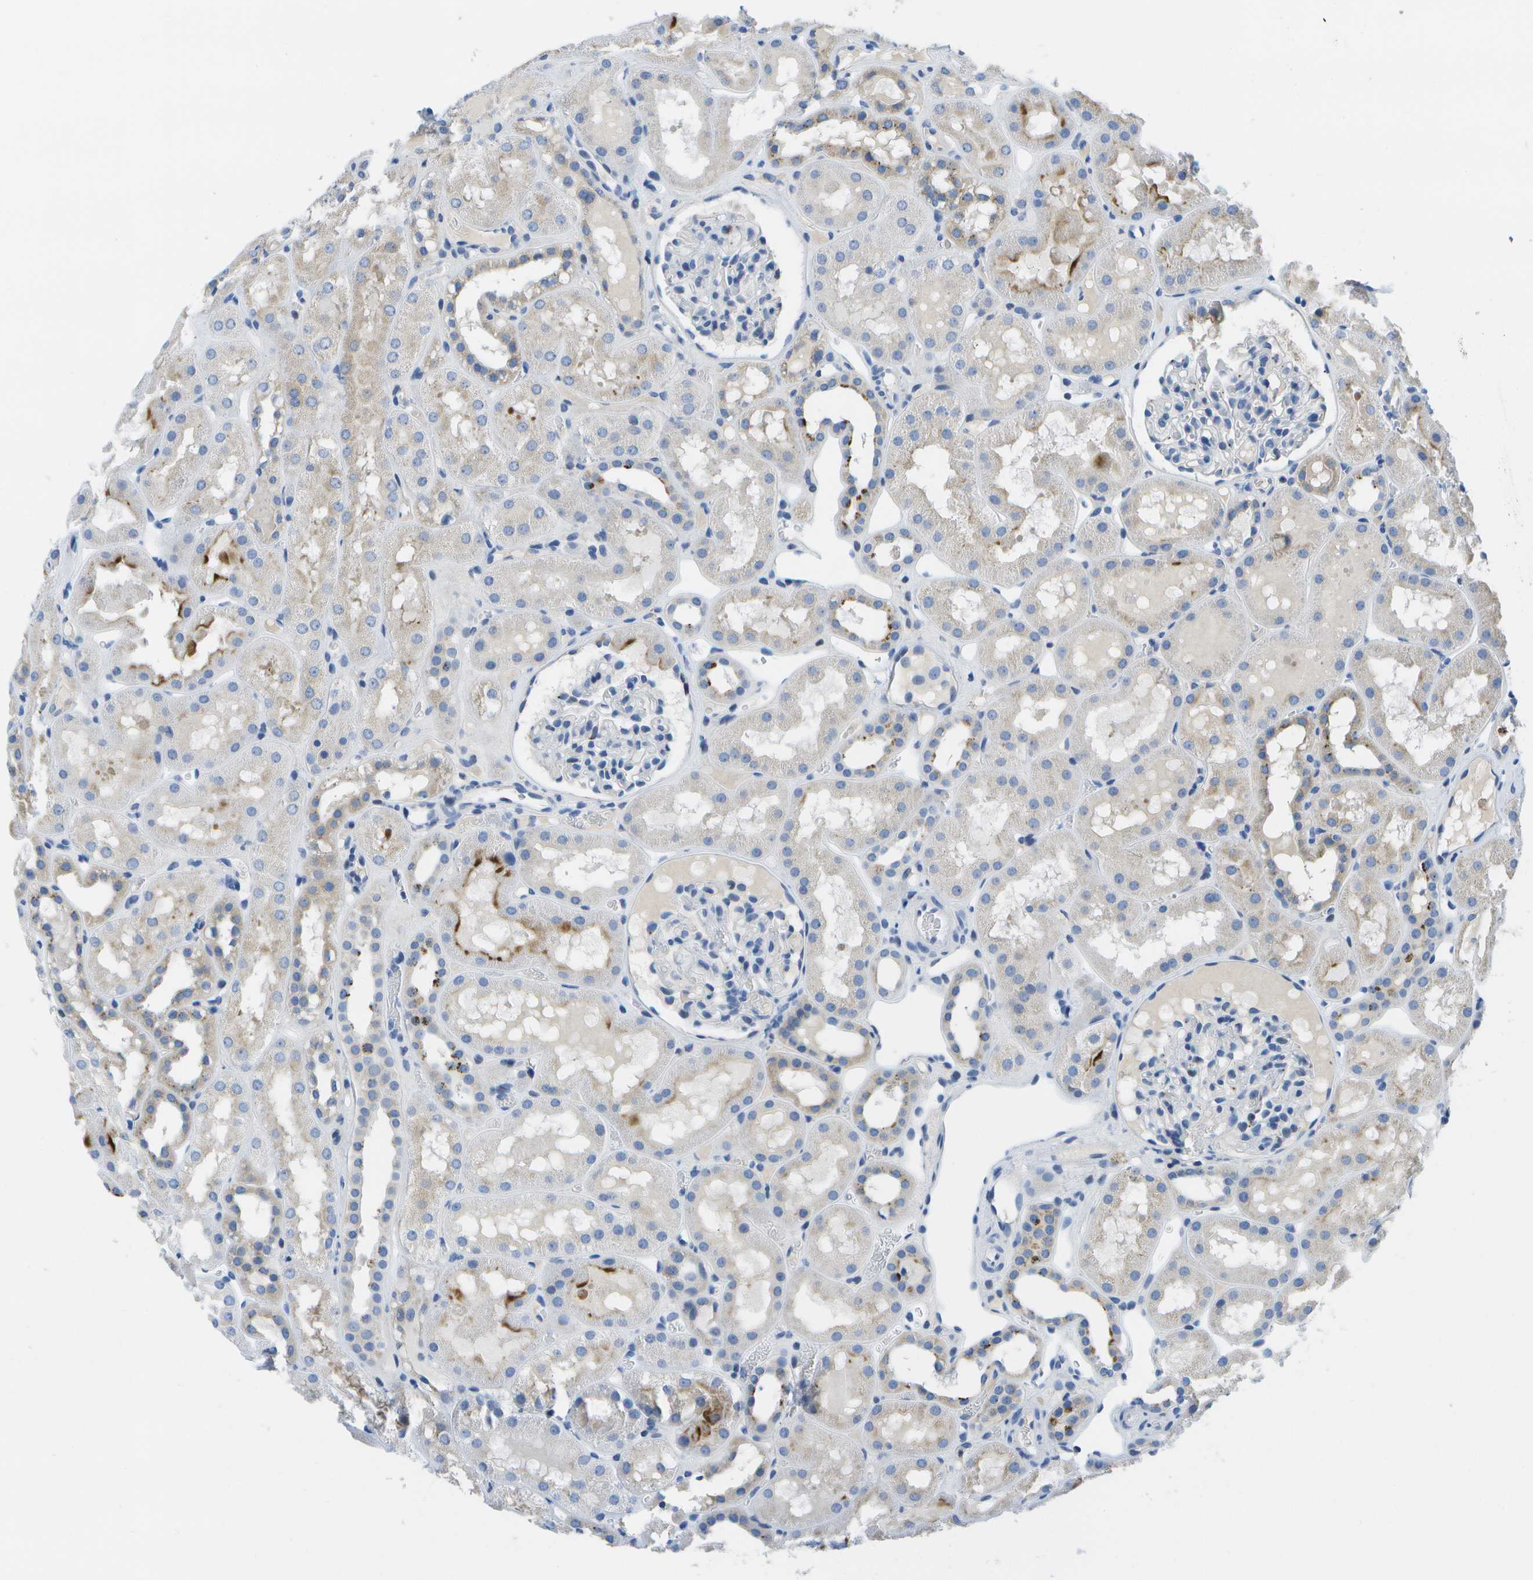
{"staining": {"intensity": "negative", "quantity": "none", "location": "none"}, "tissue": "kidney", "cell_type": "Cells in glomeruli", "image_type": "normal", "snomed": [{"axis": "morphology", "description": "Normal tissue, NOS"}, {"axis": "topography", "description": "Kidney"}, {"axis": "topography", "description": "Urinary bladder"}], "caption": "Protein analysis of benign kidney shows no significant positivity in cells in glomeruli.", "gene": "MS4A1", "patient": {"sex": "male", "age": 16}}